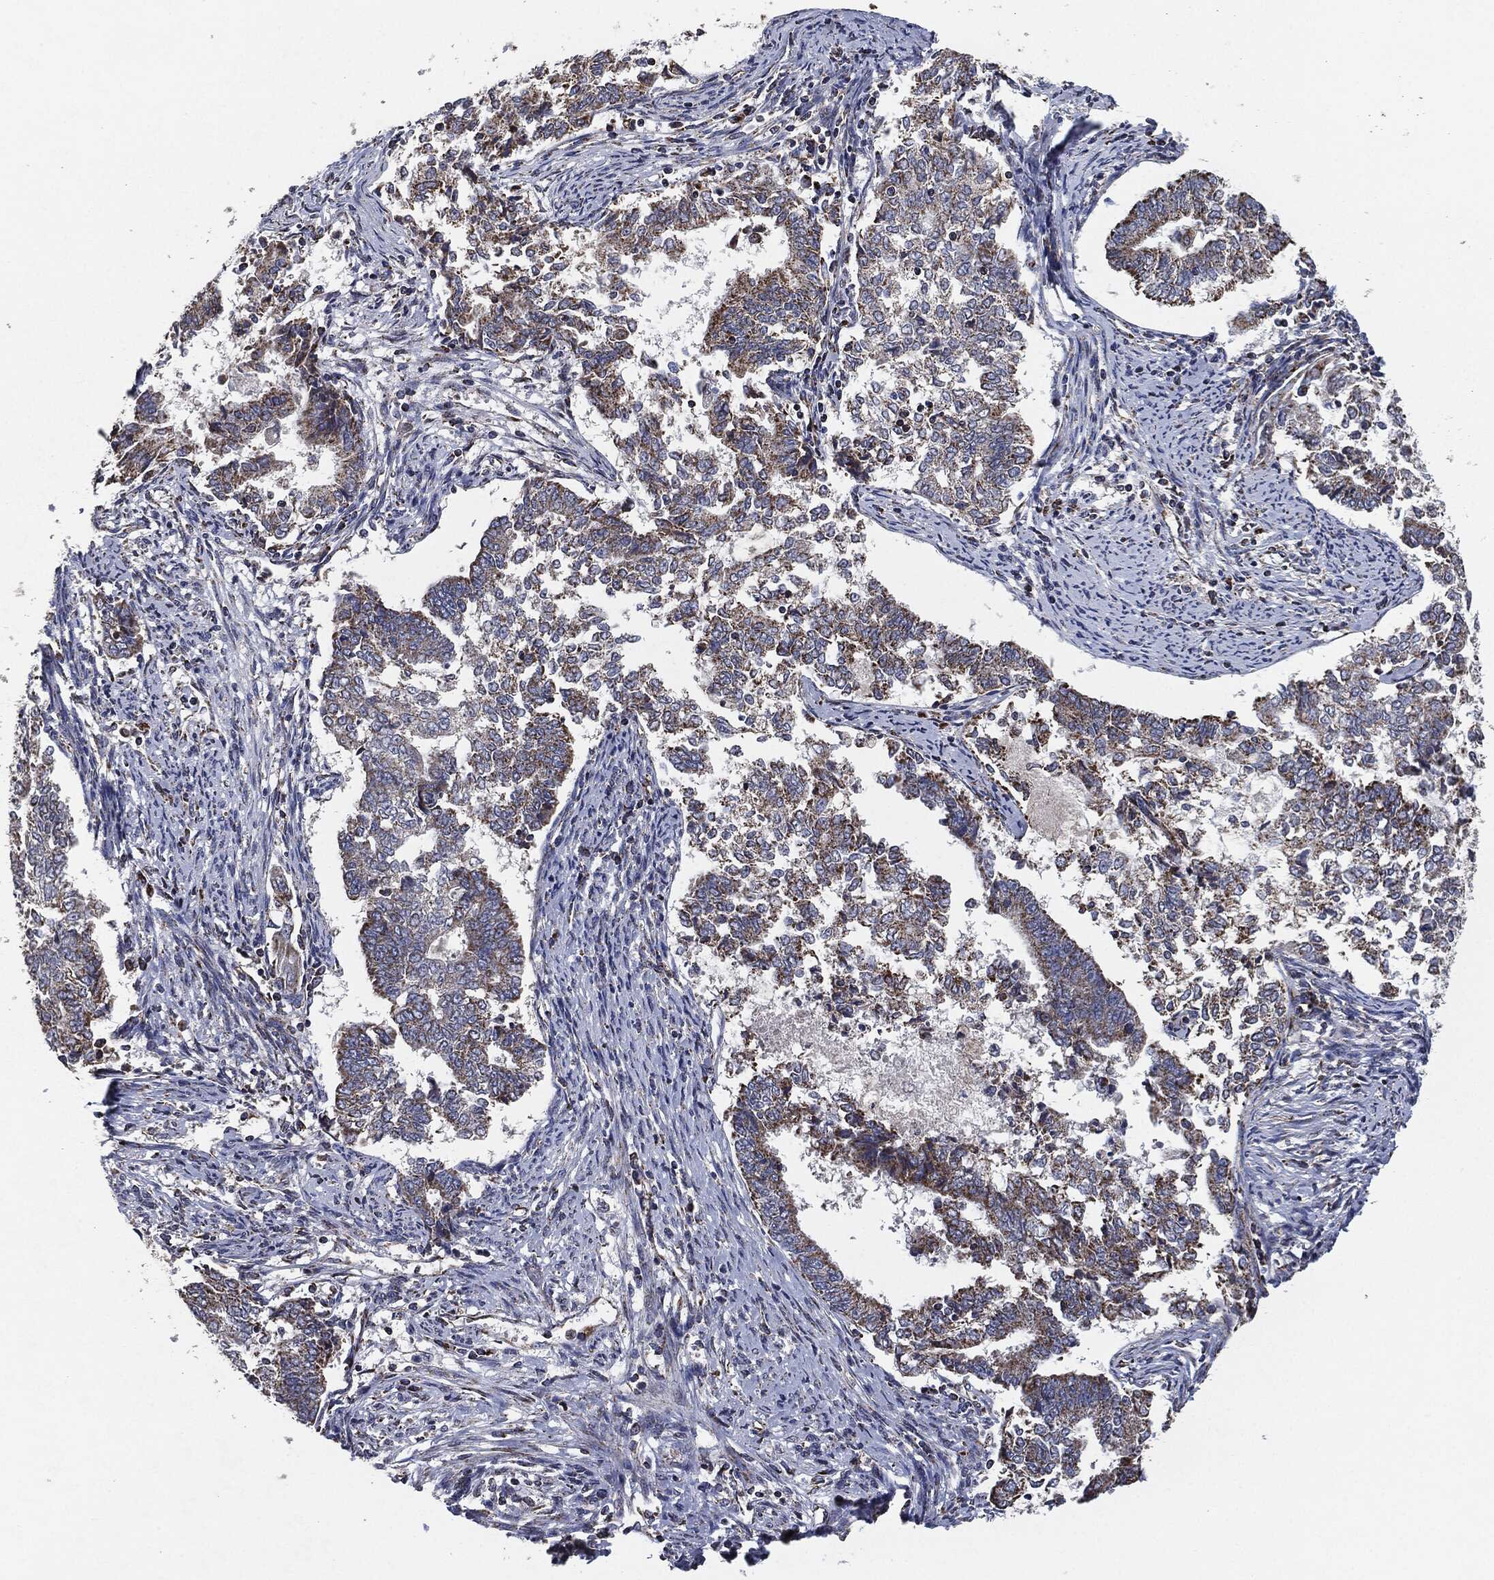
{"staining": {"intensity": "moderate", "quantity": ">75%", "location": "cytoplasmic/membranous"}, "tissue": "endometrial cancer", "cell_type": "Tumor cells", "image_type": "cancer", "snomed": [{"axis": "morphology", "description": "Adenocarcinoma, NOS"}, {"axis": "topography", "description": "Endometrium"}], "caption": "Immunohistochemical staining of human endometrial cancer (adenocarcinoma) exhibits moderate cytoplasmic/membranous protein expression in about >75% of tumor cells. Immunohistochemistry (ihc) stains the protein in brown and the nuclei are stained blue.", "gene": "NDUFV2", "patient": {"sex": "female", "age": 65}}